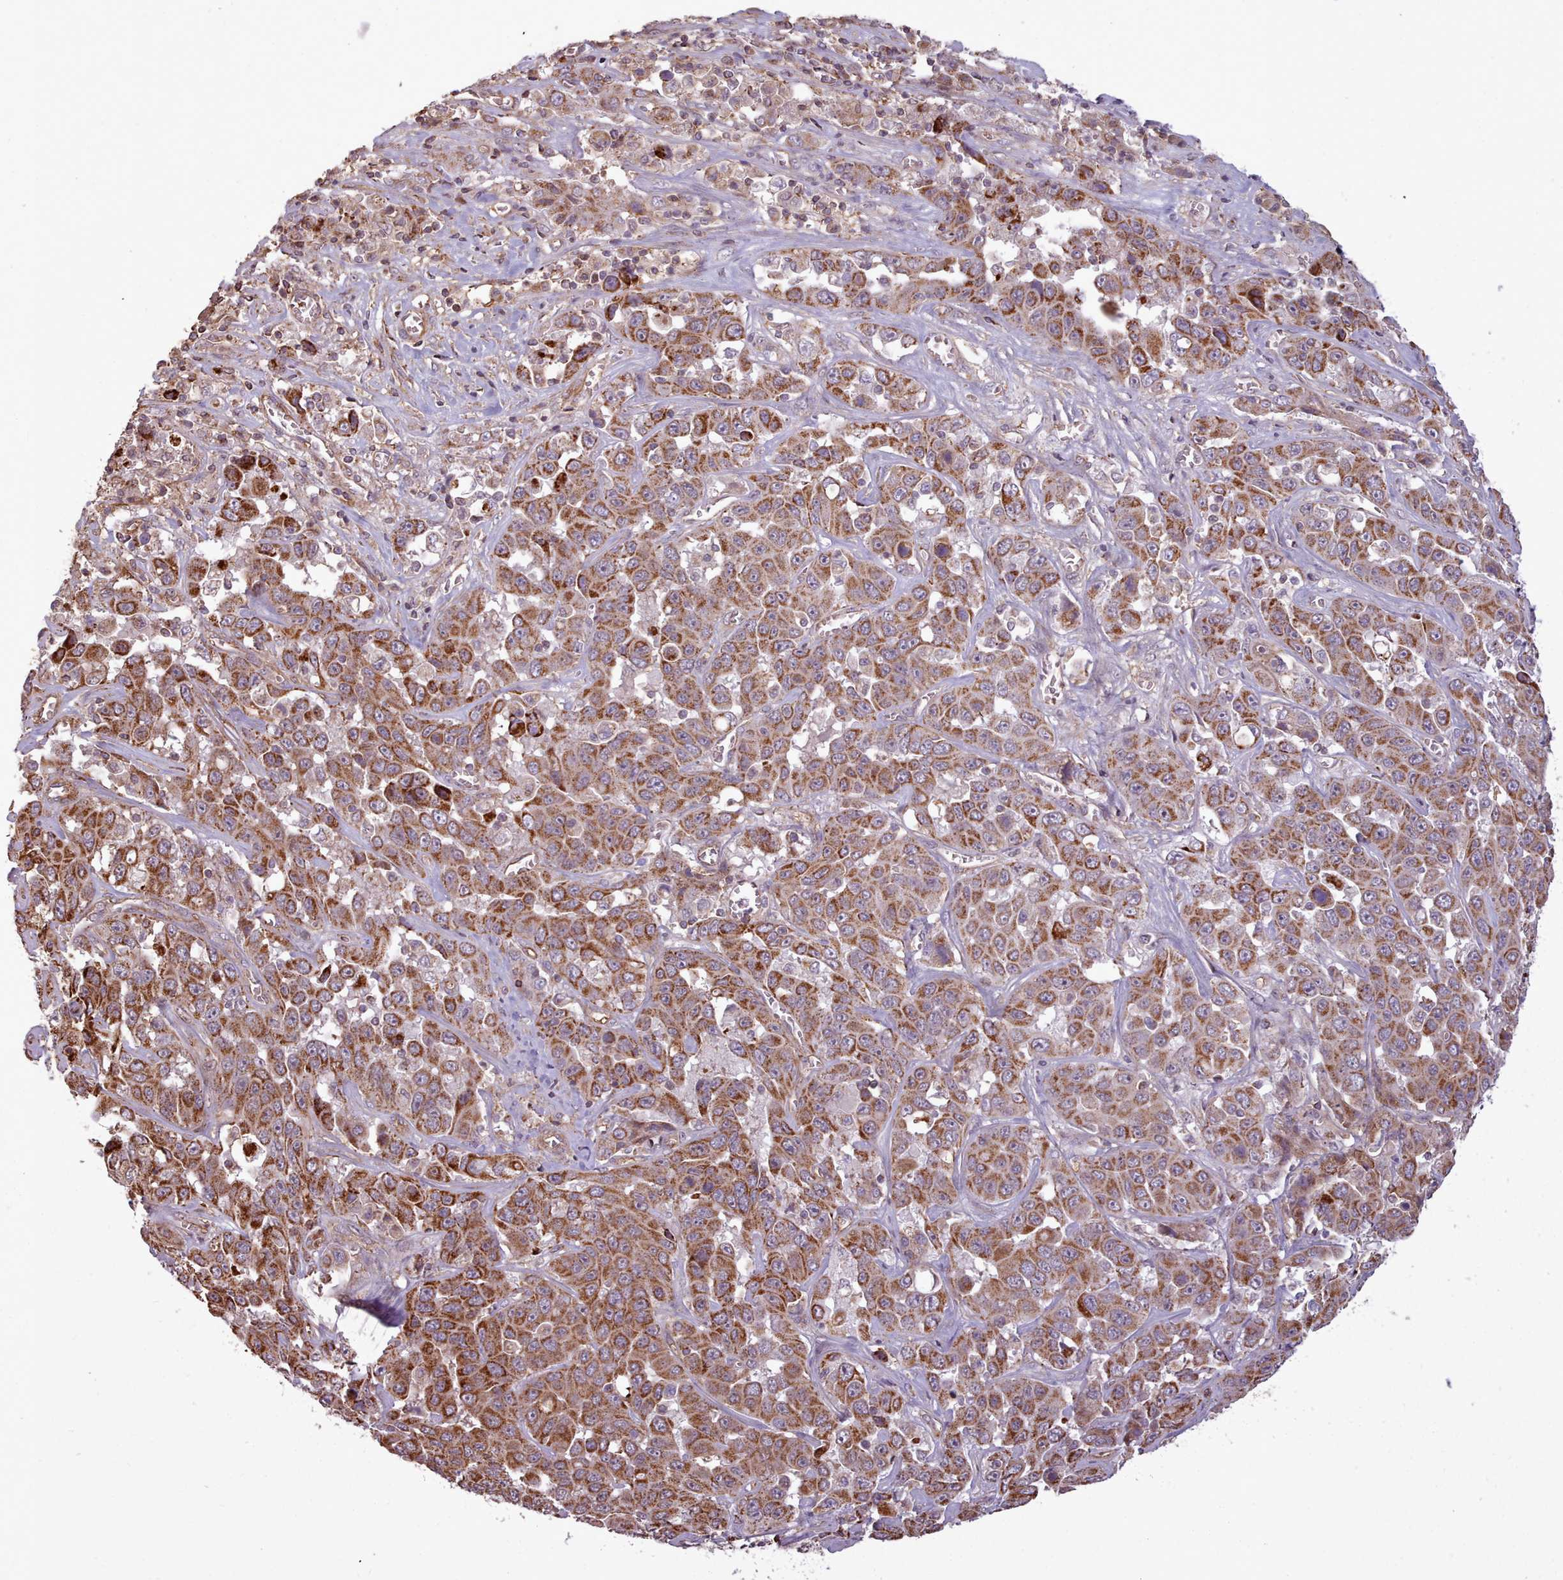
{"staining": {"intensity": "strong", "quantity": "25%-75%", "location": "cytoplasmic/membranous"}, "tissue": "liver cancer", "cell_type": "Tumor cells", "image_type": "cancer", "snomed": [{"axis": "morphology", "description": "Cholangiocarcinoma"}, {"axis": "topography", "description": "Liver"}], "caption": "Brown immunohistochemical staining in human liver cancer exhibits strong cytoplasmic/membranous positivity in approximately 25%-75% of tumor cells. The protein is stained brown, and the nuclei are stained in blue (DAB IHC with brightfield microscopy, high magnification).", "gene": "ZMYM4", "patient": {"sex": "female", "age": 52}}